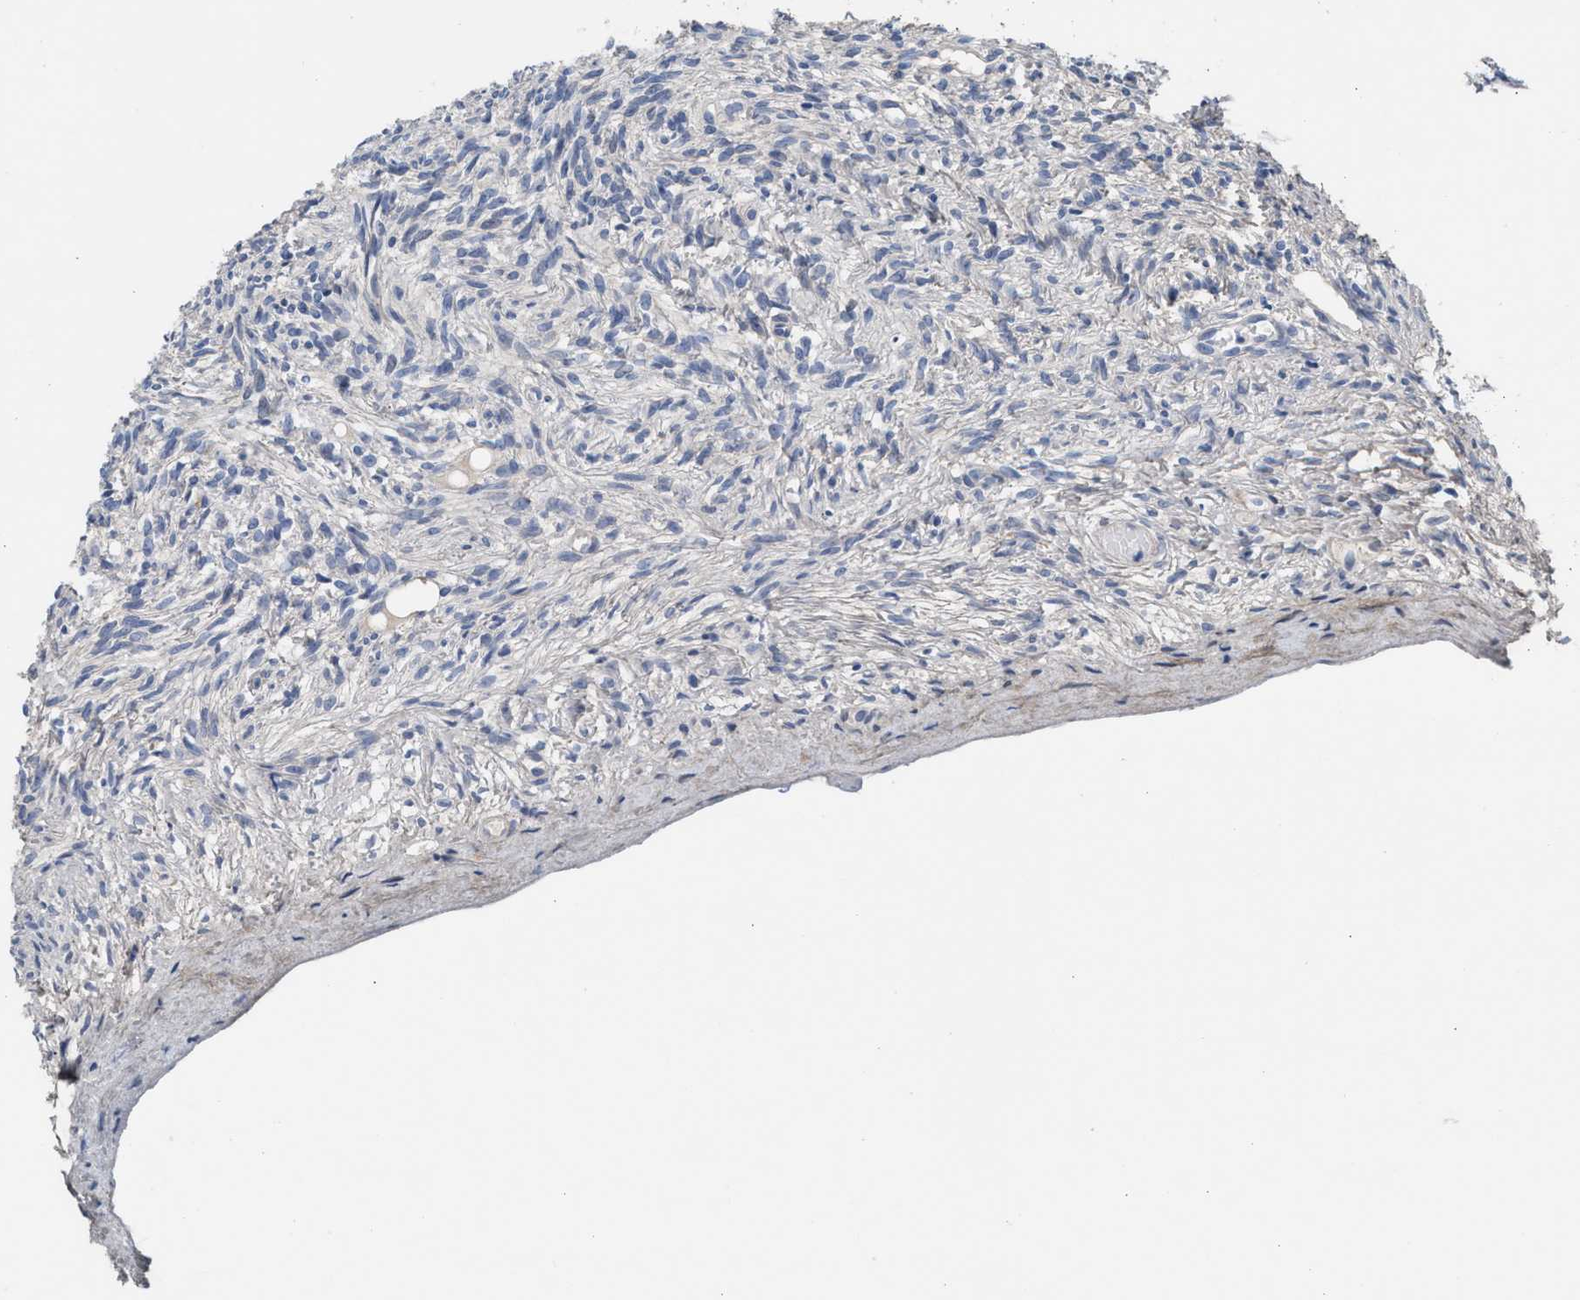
{"staining": {"intensity": "negative", "quantity": "none", "location": "none"}, "tissue": "ovary", "cell_type": "Ovarian stroma cells", "image_type": "normal", "snomed": [{"axis": "morphology", "description": "Normal tissue, NOS"}, {"axis": "topography", "description": "Ovary"}], "caption": "DAB immunohistochemical staining of normal ovary demonstrates no significant positivity in ovarian stroma cells.", "gene": "ACTL7B", "patient": {"sex": "female", "age": 33}}